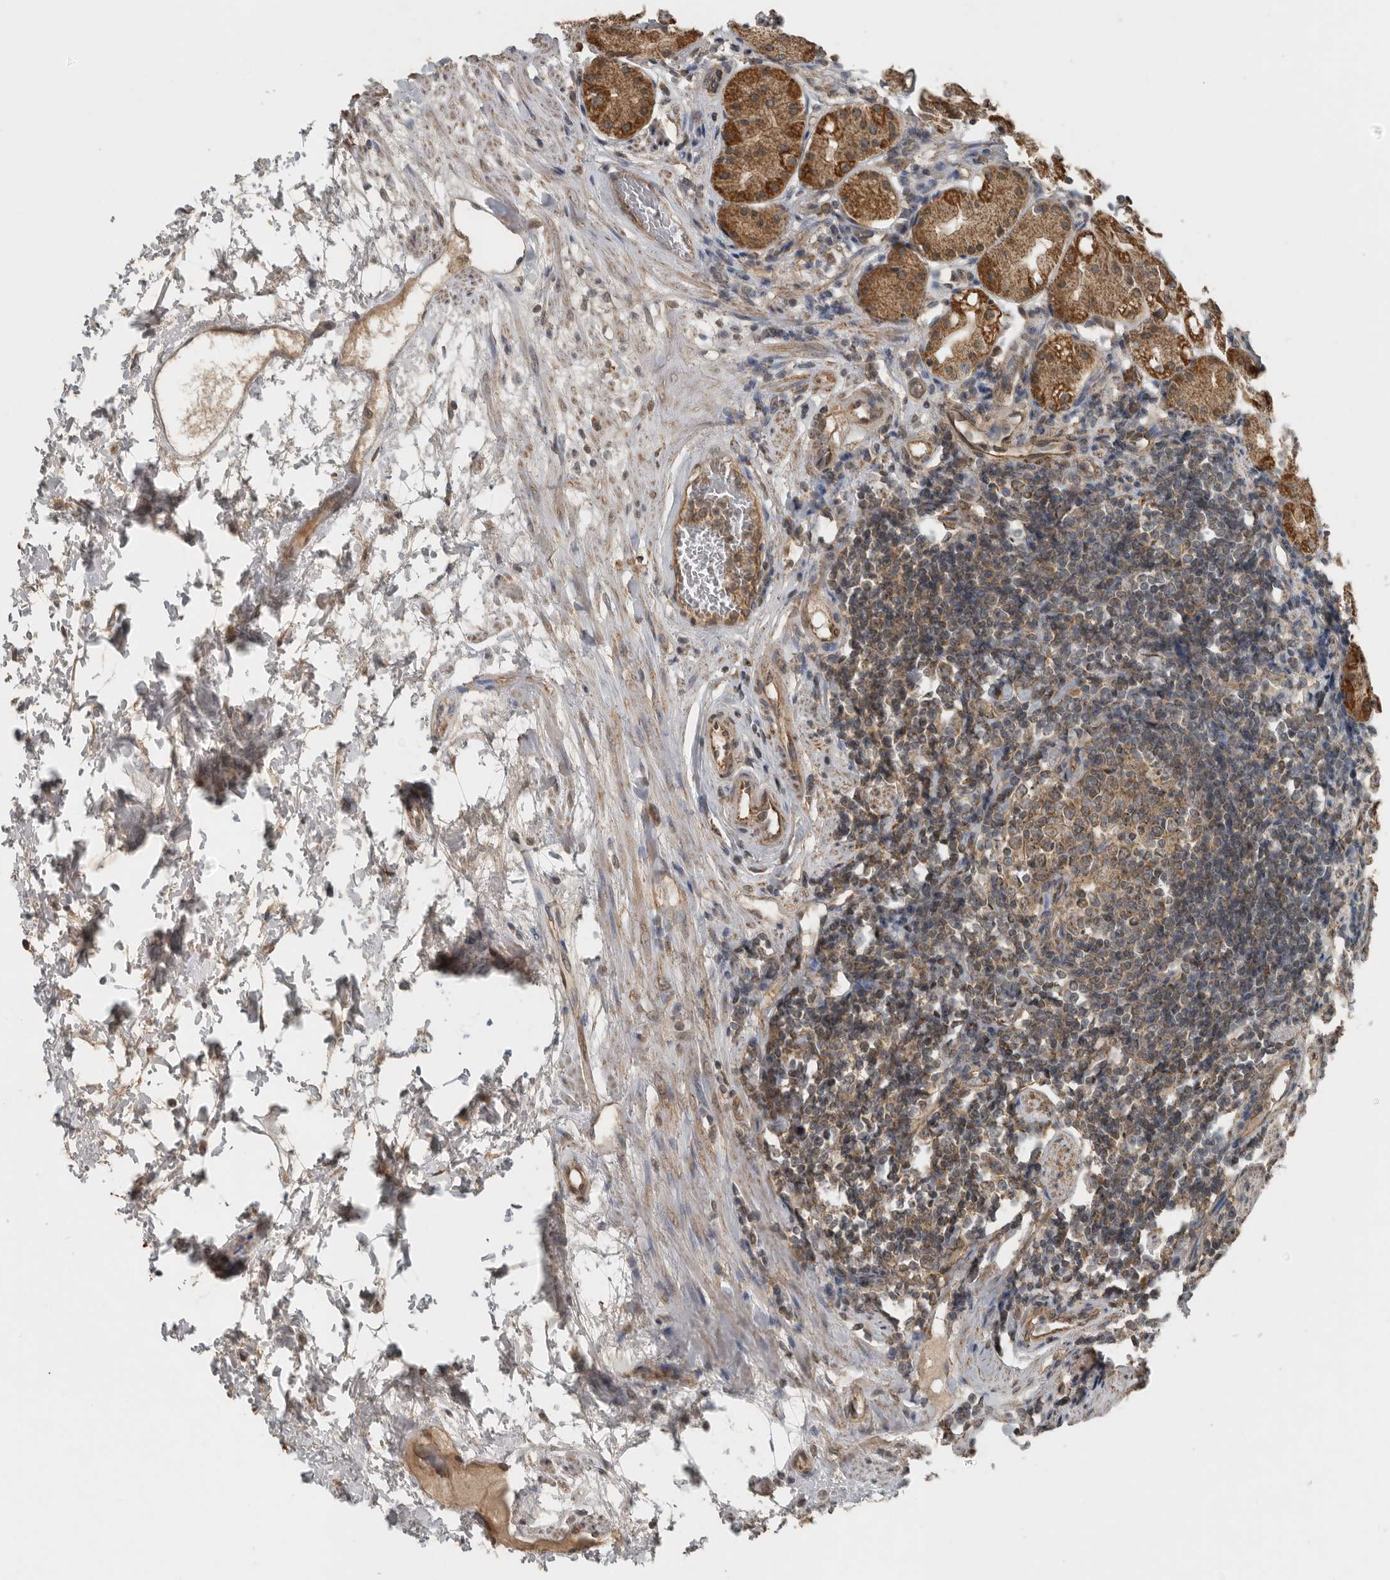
{"staining": {"intensity": "moderate", "quantity": ">75%", "location": "cytoplasmic/membranous"}, "tissue": "stomach", "cell_type": "Glandular cells", "image_type": "normal", "snomed": [{"axis": "morphology", "description": "Normal tissue, NOS"}, {"axis": "topography", "description": "Stomach"}, {"axis": "topography", "description": "Stomach, lower"}], "caption": "A high-resolution histopathology image shows immunohistochemistry (IHC) staining of benign stomach, which demonstrates moderate cytoplasmic/membranous positivity in about >75% of glandular cells.", "gene": "AFAP1", "patient": {"sex": "female", "age": 56}}